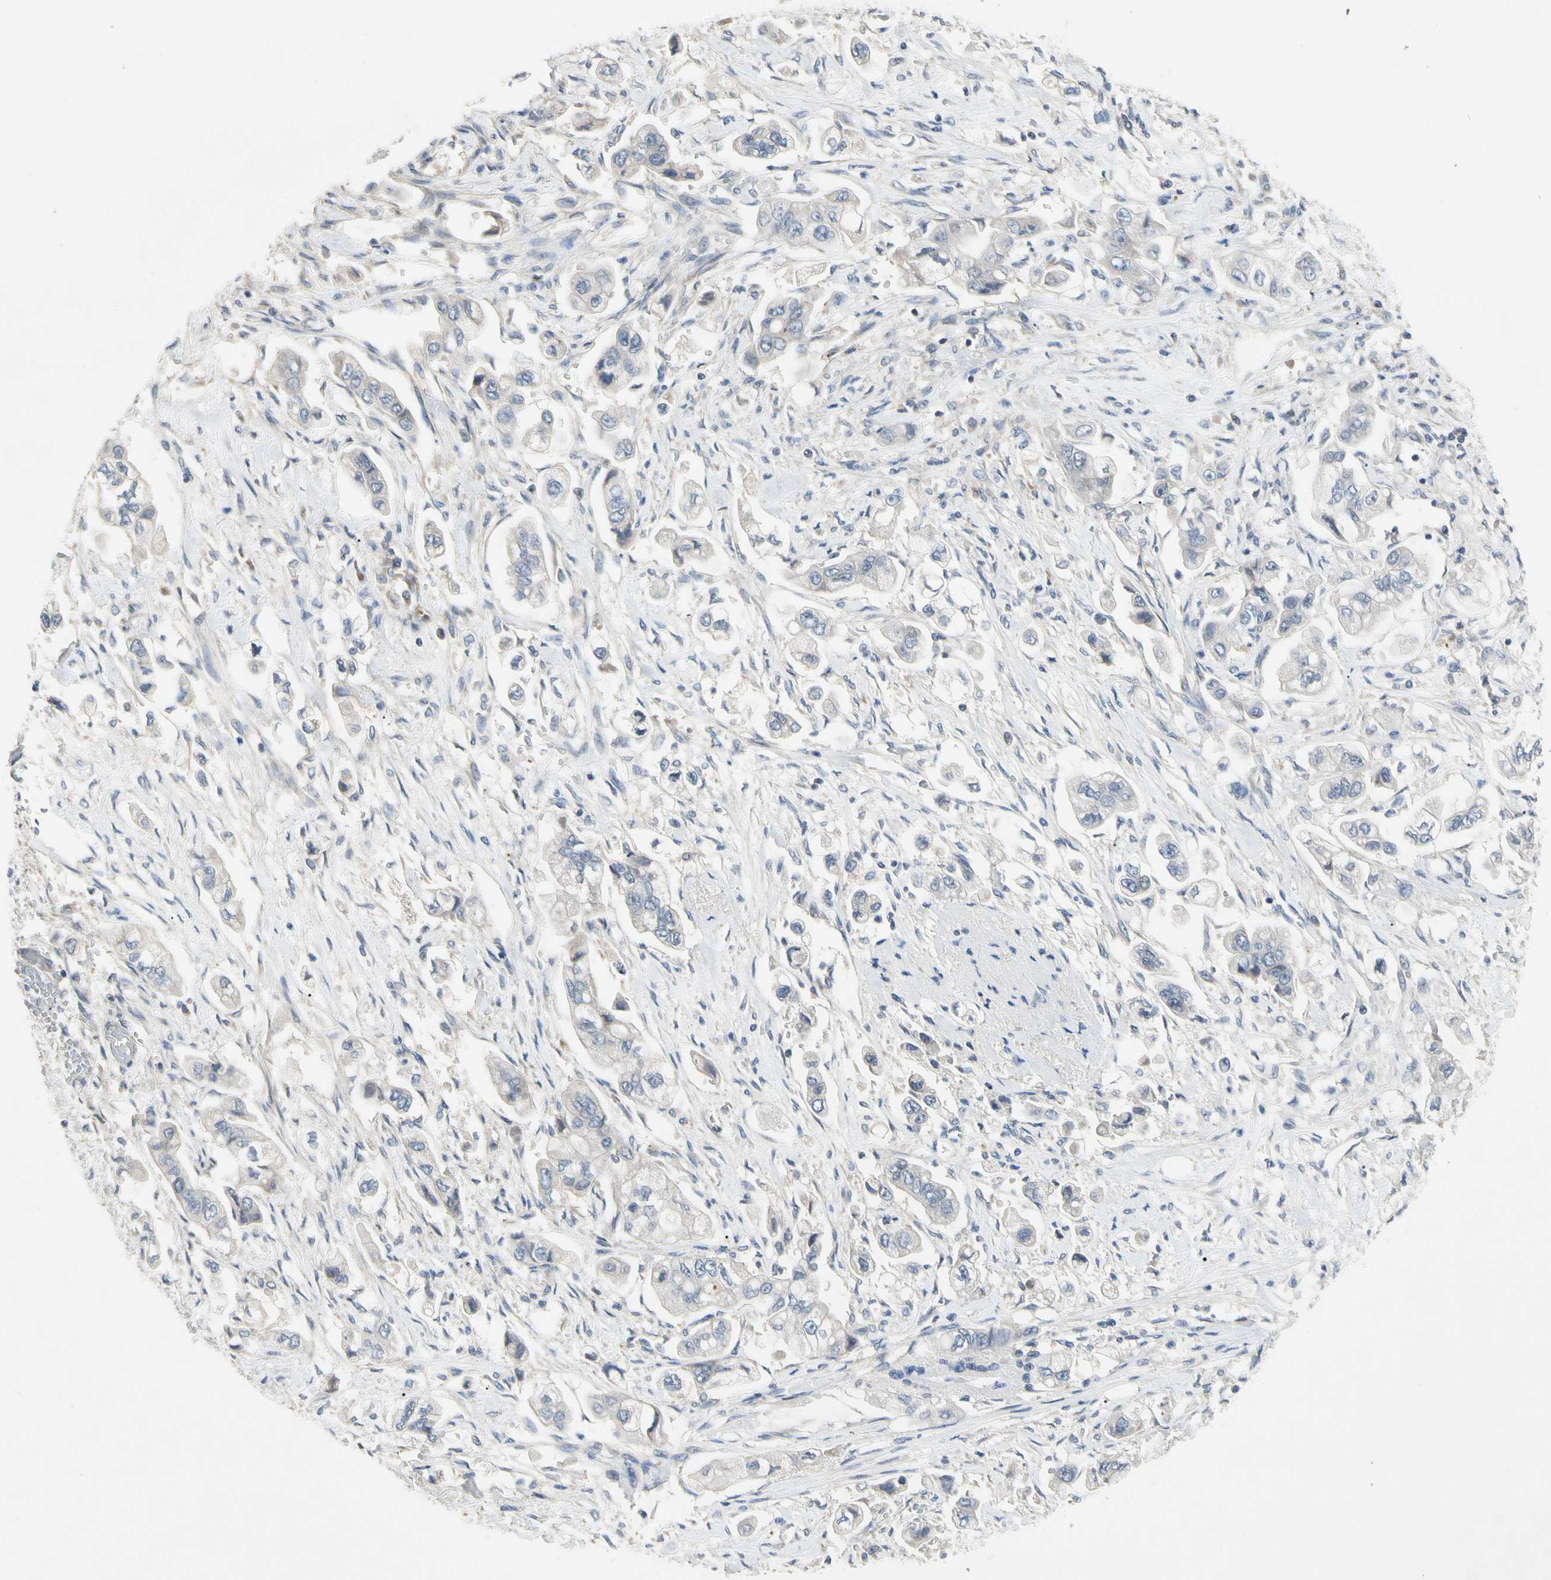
{"staining": {"intensity": "negative", "quantity": "none", "location": "none"}, "tissue": "stomach cancer", "cell_type": "Tumor cells", "image_type": "cancer", "snomed": [{"axis": "morphology", "description": "Adenocarcinoma, NOS"}, {"axis": "topography", "description": "Stomach"}], "caption": "There is no significant expression in tumor cells of stomach cancer (adenocarcinoma). Nuclei are stained in blue.", "gene": "GAS6", "patient": {"sex": "male", "age": 62}}